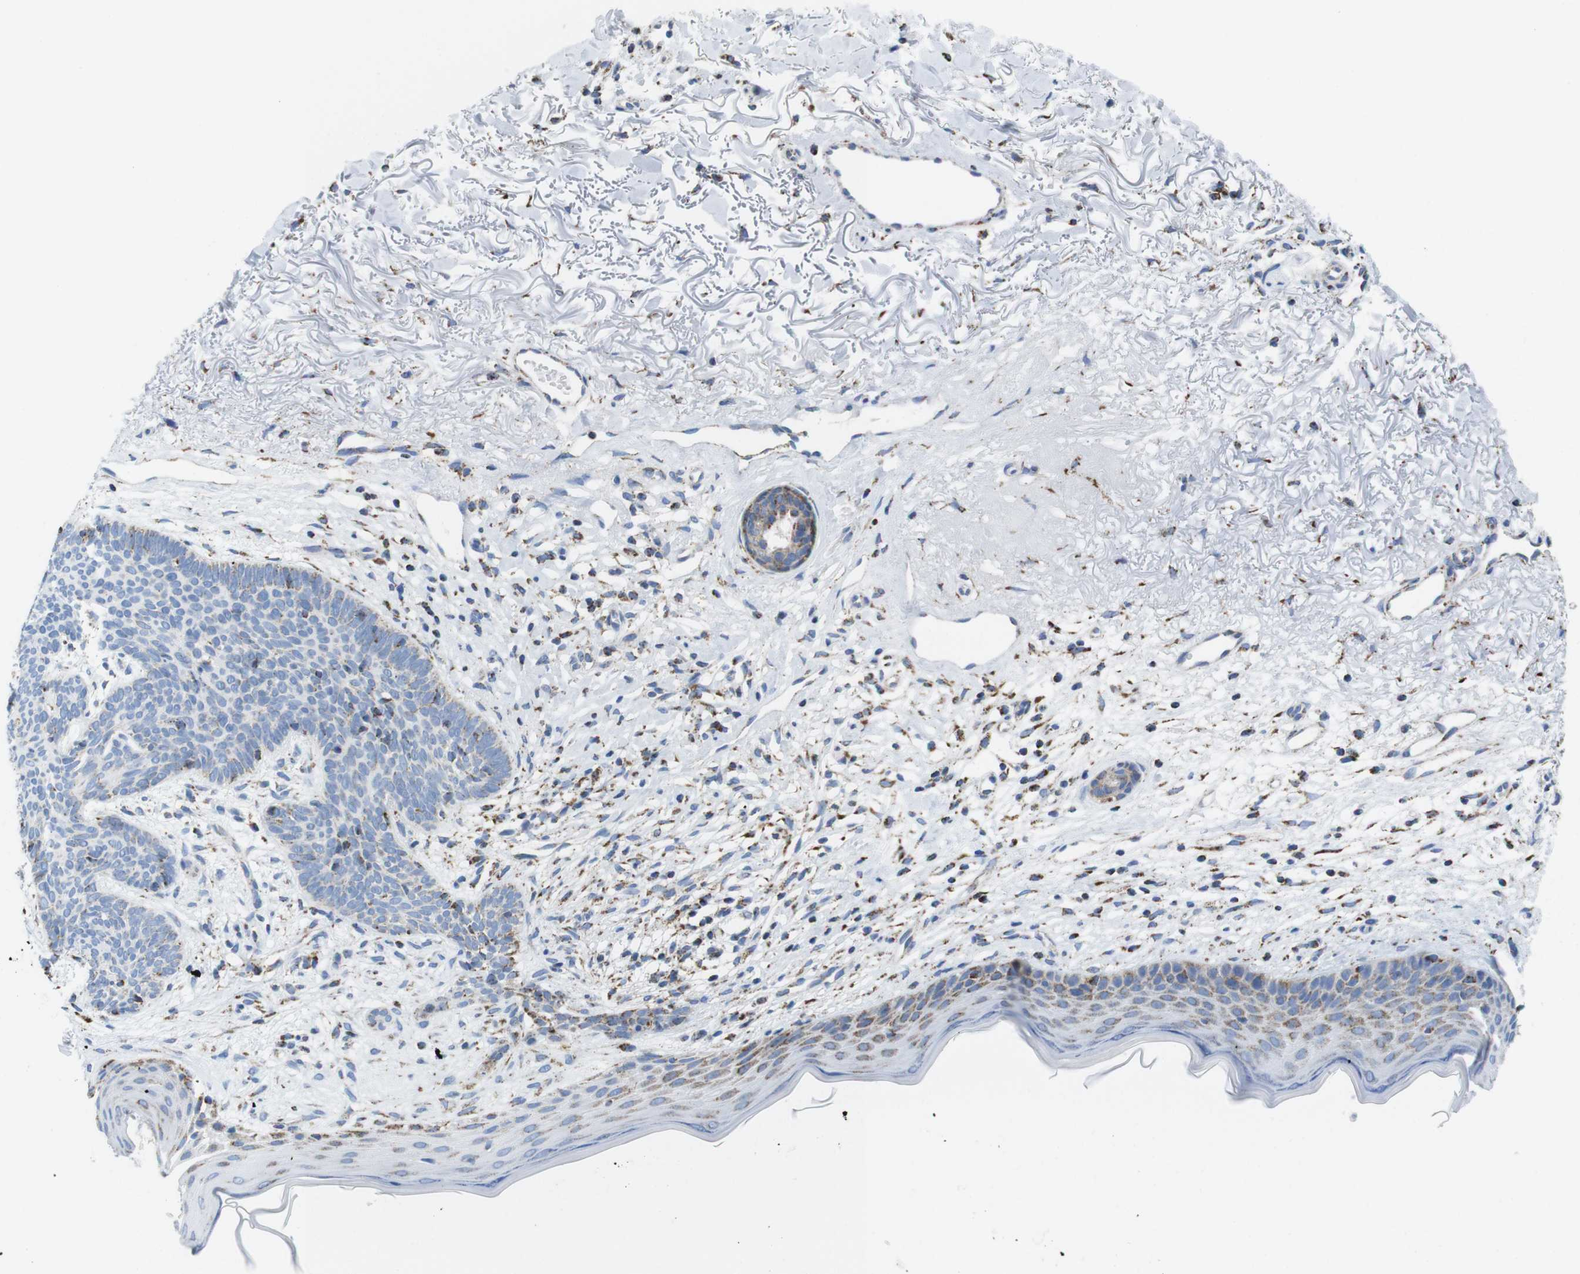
{"staining": {"intensity": "negative", "quantity": "none", "location": "none"}, "tissue": "skin cancer", "cell_type": "Tumor cells", "image_type": "cancer", "snomed": [{"axis": "morphology", "description": "Normal tissue, NOS"}, {"axis": "morphology", "description": "Basal cell carcinoma"}, {"axis": "topography", "description": "Skin"}], "caption": "Skin cancer (basal cell carcinoma) stained for a protein using immunohistochemistry demonstrates no expression tumor cells.", "gene": "ATP5PO", "patient": {"sex": "female", "age": 70}}